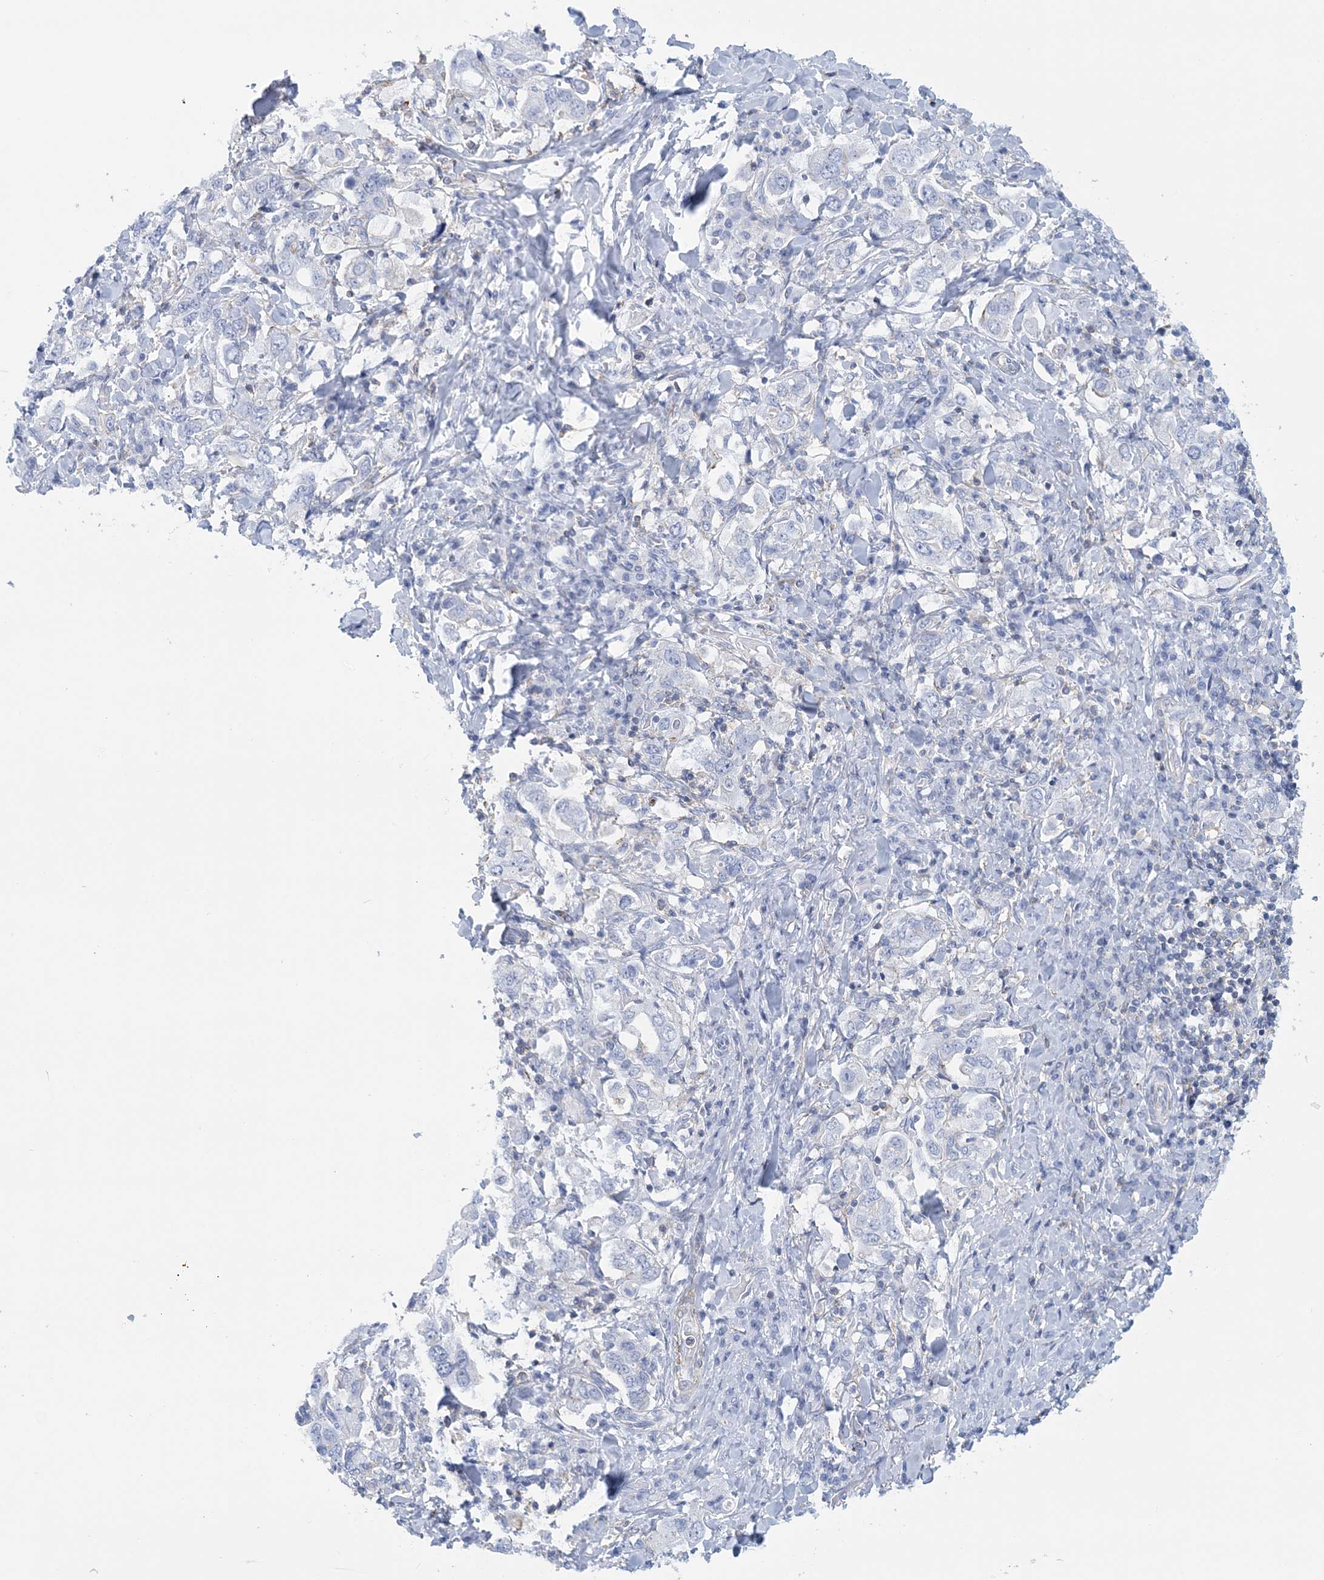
{"staining": {"intensity": "negative", "quantity": "none", "location": "none"}, "tissue": "stomach cancer", "cell_type": "Tumor cells", "image_type": "cancer", "snomed": [{"axis": "morphology", "description": "Adenocarcinoma, NOS"}, {"axis": "topography", "description": "Stomach, upper"}], "caption": "Tumor cells show no significant protein expression in stomach cancer (adenocarcinoma).", "gene": "C11orf21", "patient": {"sex": "male", "age": 62}}